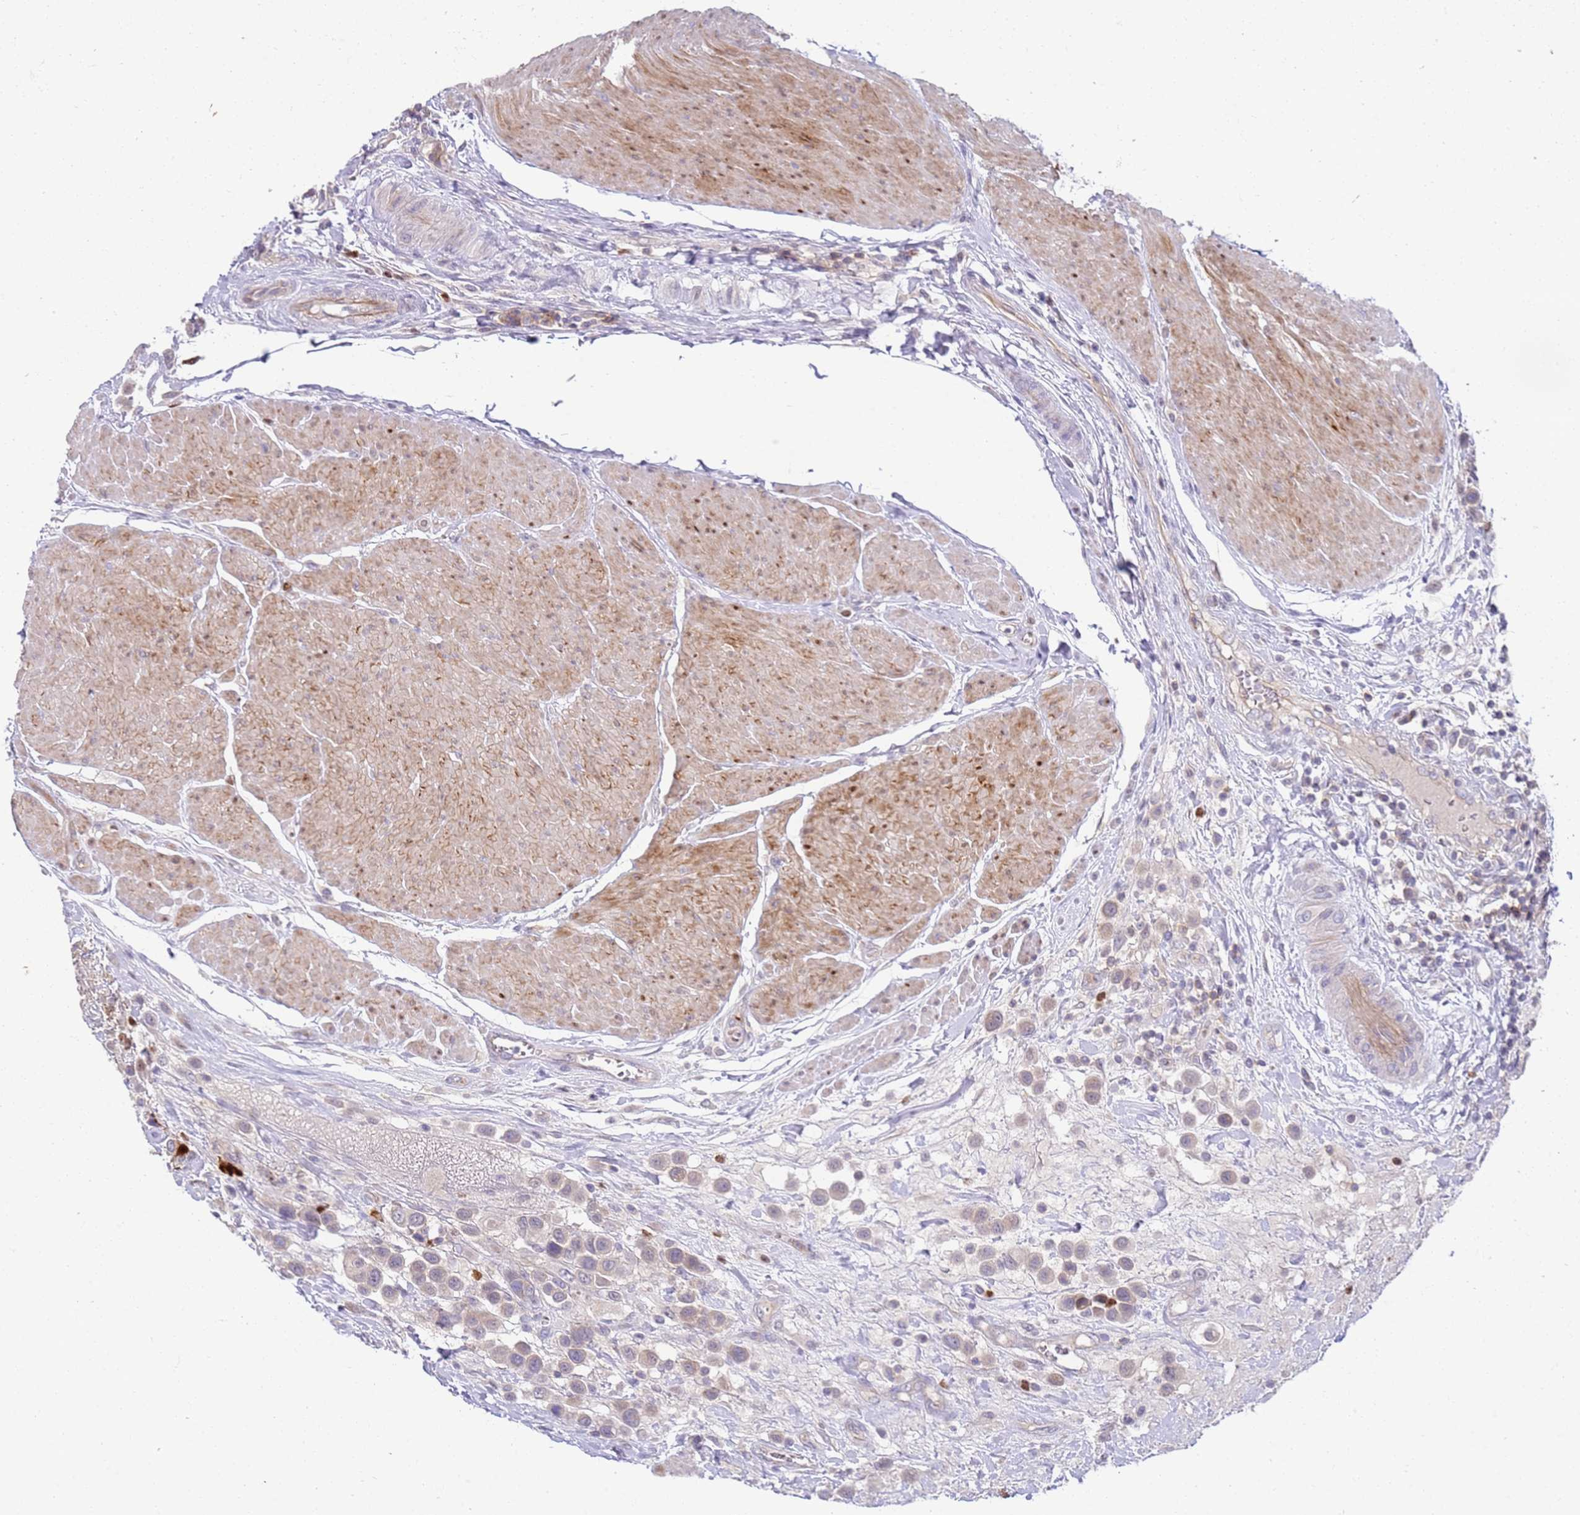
{"staining": {"intensity": "weak", "quantity": ">75%", "location": "cytoplasmic/membranous"}, "tissue": "urothelial cancer", "cell_type": "Tumor cells", "image_type": "cancer", "snomed": [{"axis": "morphology", "description": "Urothelial carcinoma, High grade"}, {"axis": "topography", "description": "Urinary bladder"}], "caption": "Immunohistochemistry photomicrograph of human urothelial cancer stained for a protein (brown), which reveals low levels of weak cytoplasmic/membranous staining in about >75% of tumor cells.", "gene": "STK25", "patient": {"sex": "male", "age": 50}}